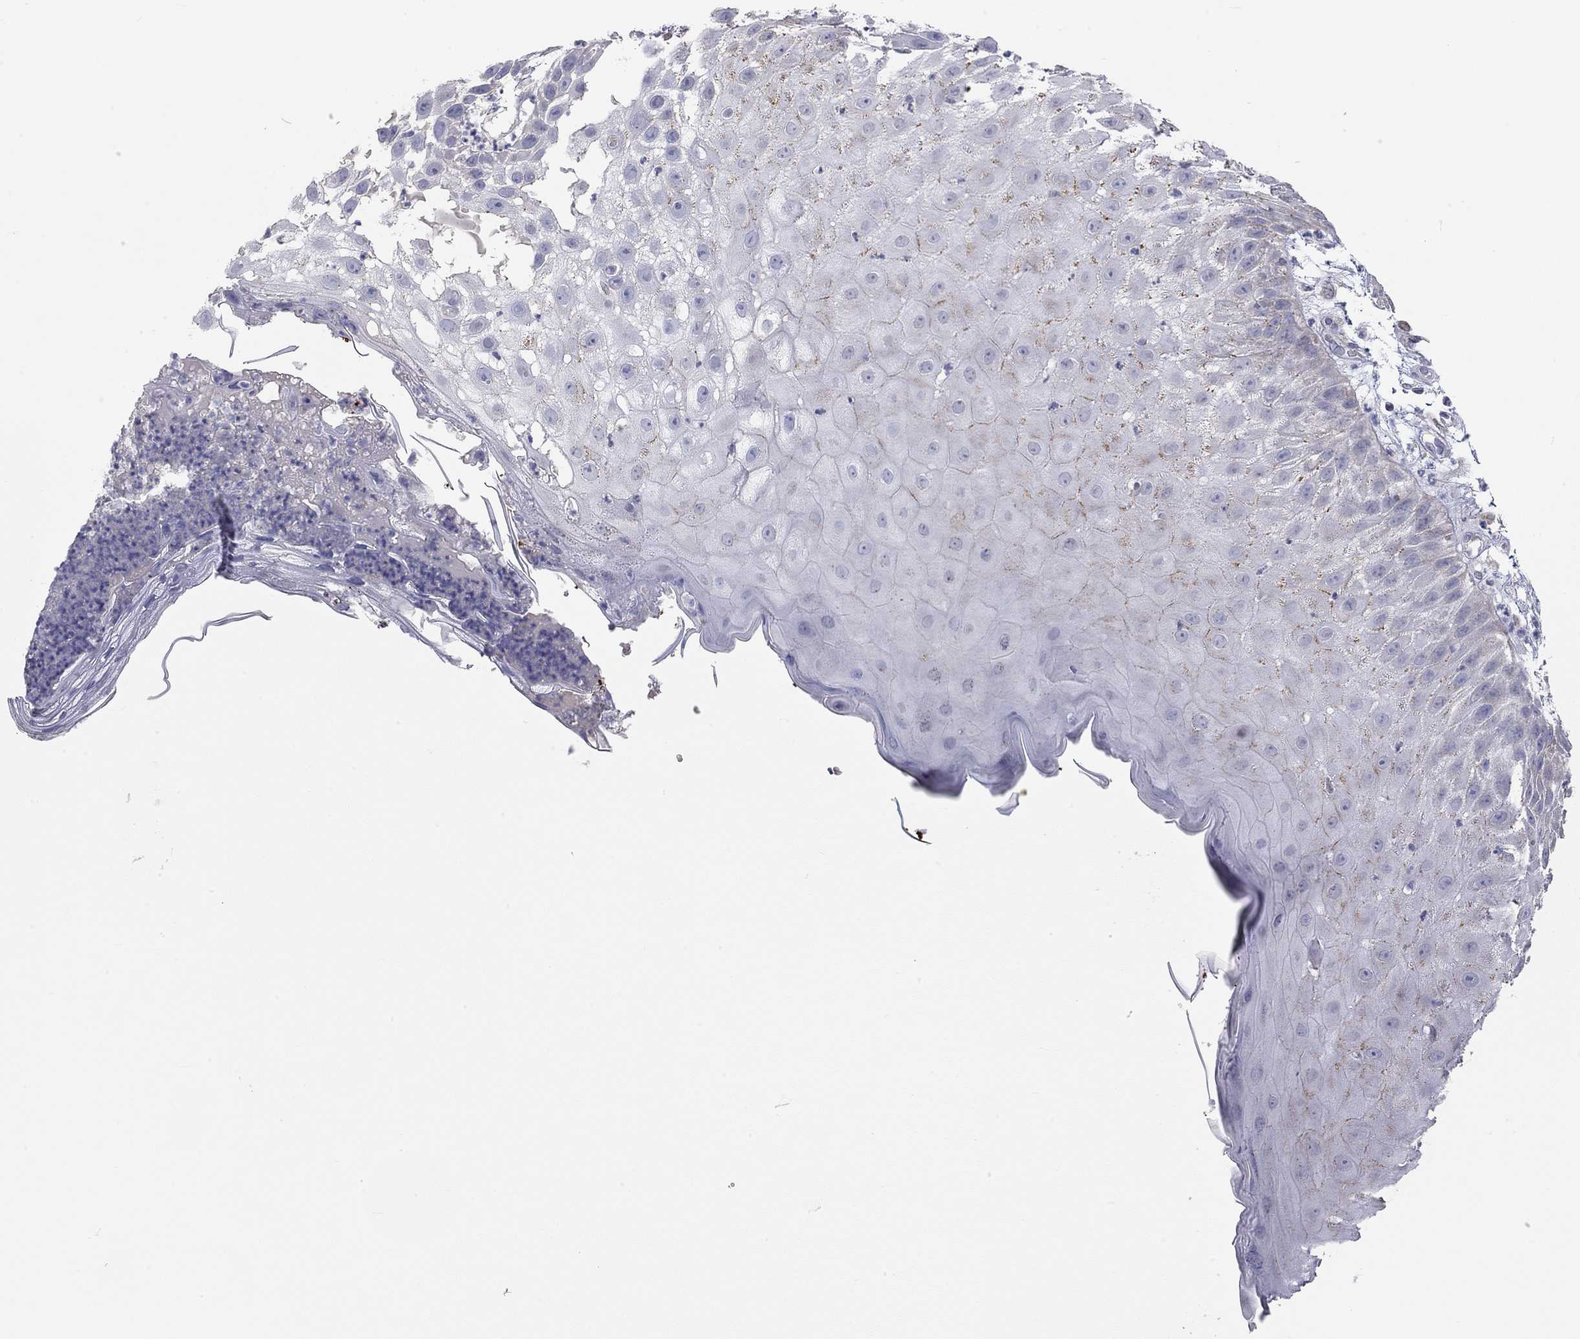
{"staining": {"intensity": "negative", "quantity": "none", "location": "none"}, "tissue": "skin cancer", "cell_type": "Tumor cells", "image_type": "cancer", "snomed": [{"axis": "morphology", "description": "Normal tissue, NOS"}, {"axis": "morphology", "description": "Squamous cell carcinoma, NOS"}, {"axis": "topography", "description": "Skin"}], "caption": "A high-resolution micrograph shows immunohistochemistry staining of skin squamous cell carcinoma, which shows no significant expression in tumor cells.", "gene": "PAPSS2", "patient": {"sex": "male", "age": 79}}